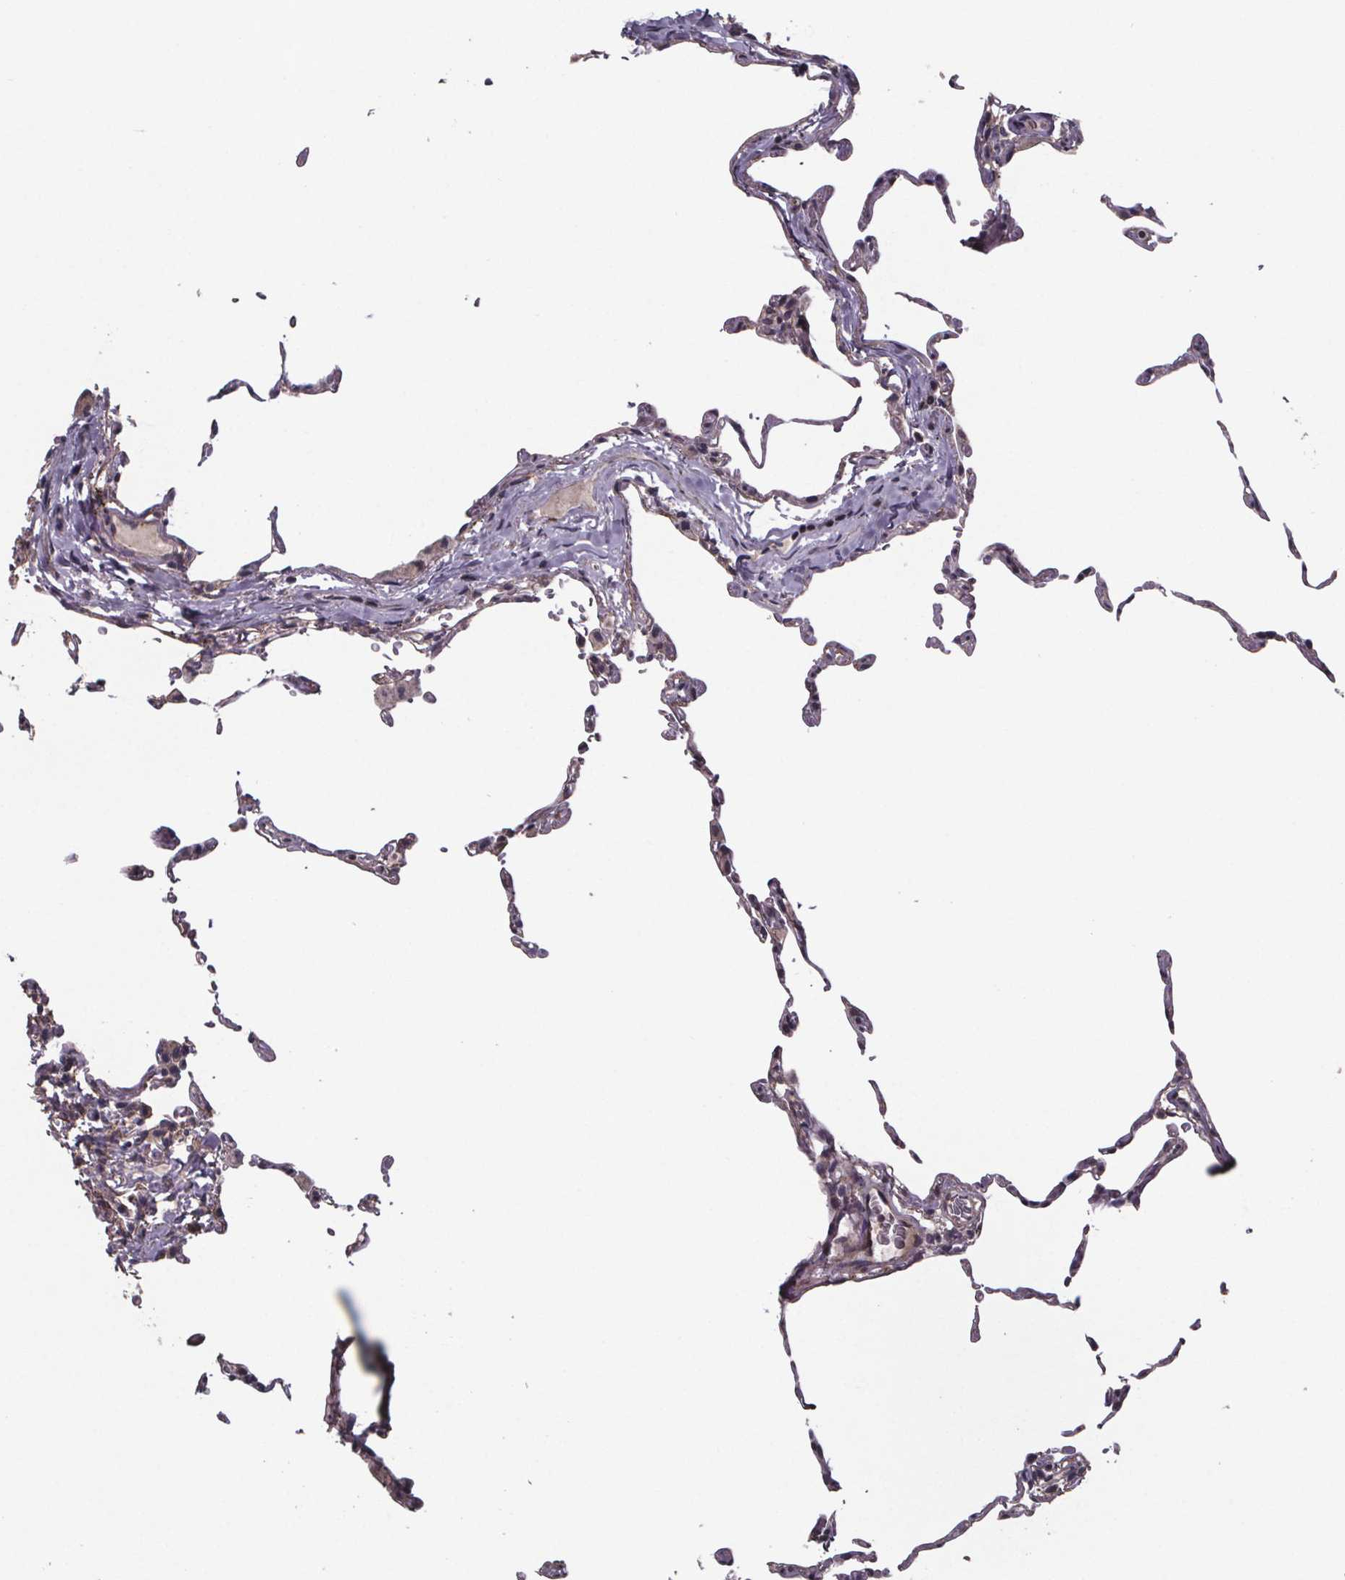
{"staining": {"intensity": "negative", "quantity": "none", "location": "none"}, "tissue": "lung", "cell_type": "Alveolar cells", "image_type": "normal", "snomed": [{"axis": "morphology", "description": "Normal tissue, NOS"}, {"axis": "topography", "description": "Lung"}], "caption": "Protein analysis of normal lung displays no significant staining in alveolar cells. (Brightfield microscopy of DAB (3,3'-diaminobenzidine) immunohistochemistry at high magnification).", "gene": "PALLD", "patient": {"sex": "female", "age": 57}}